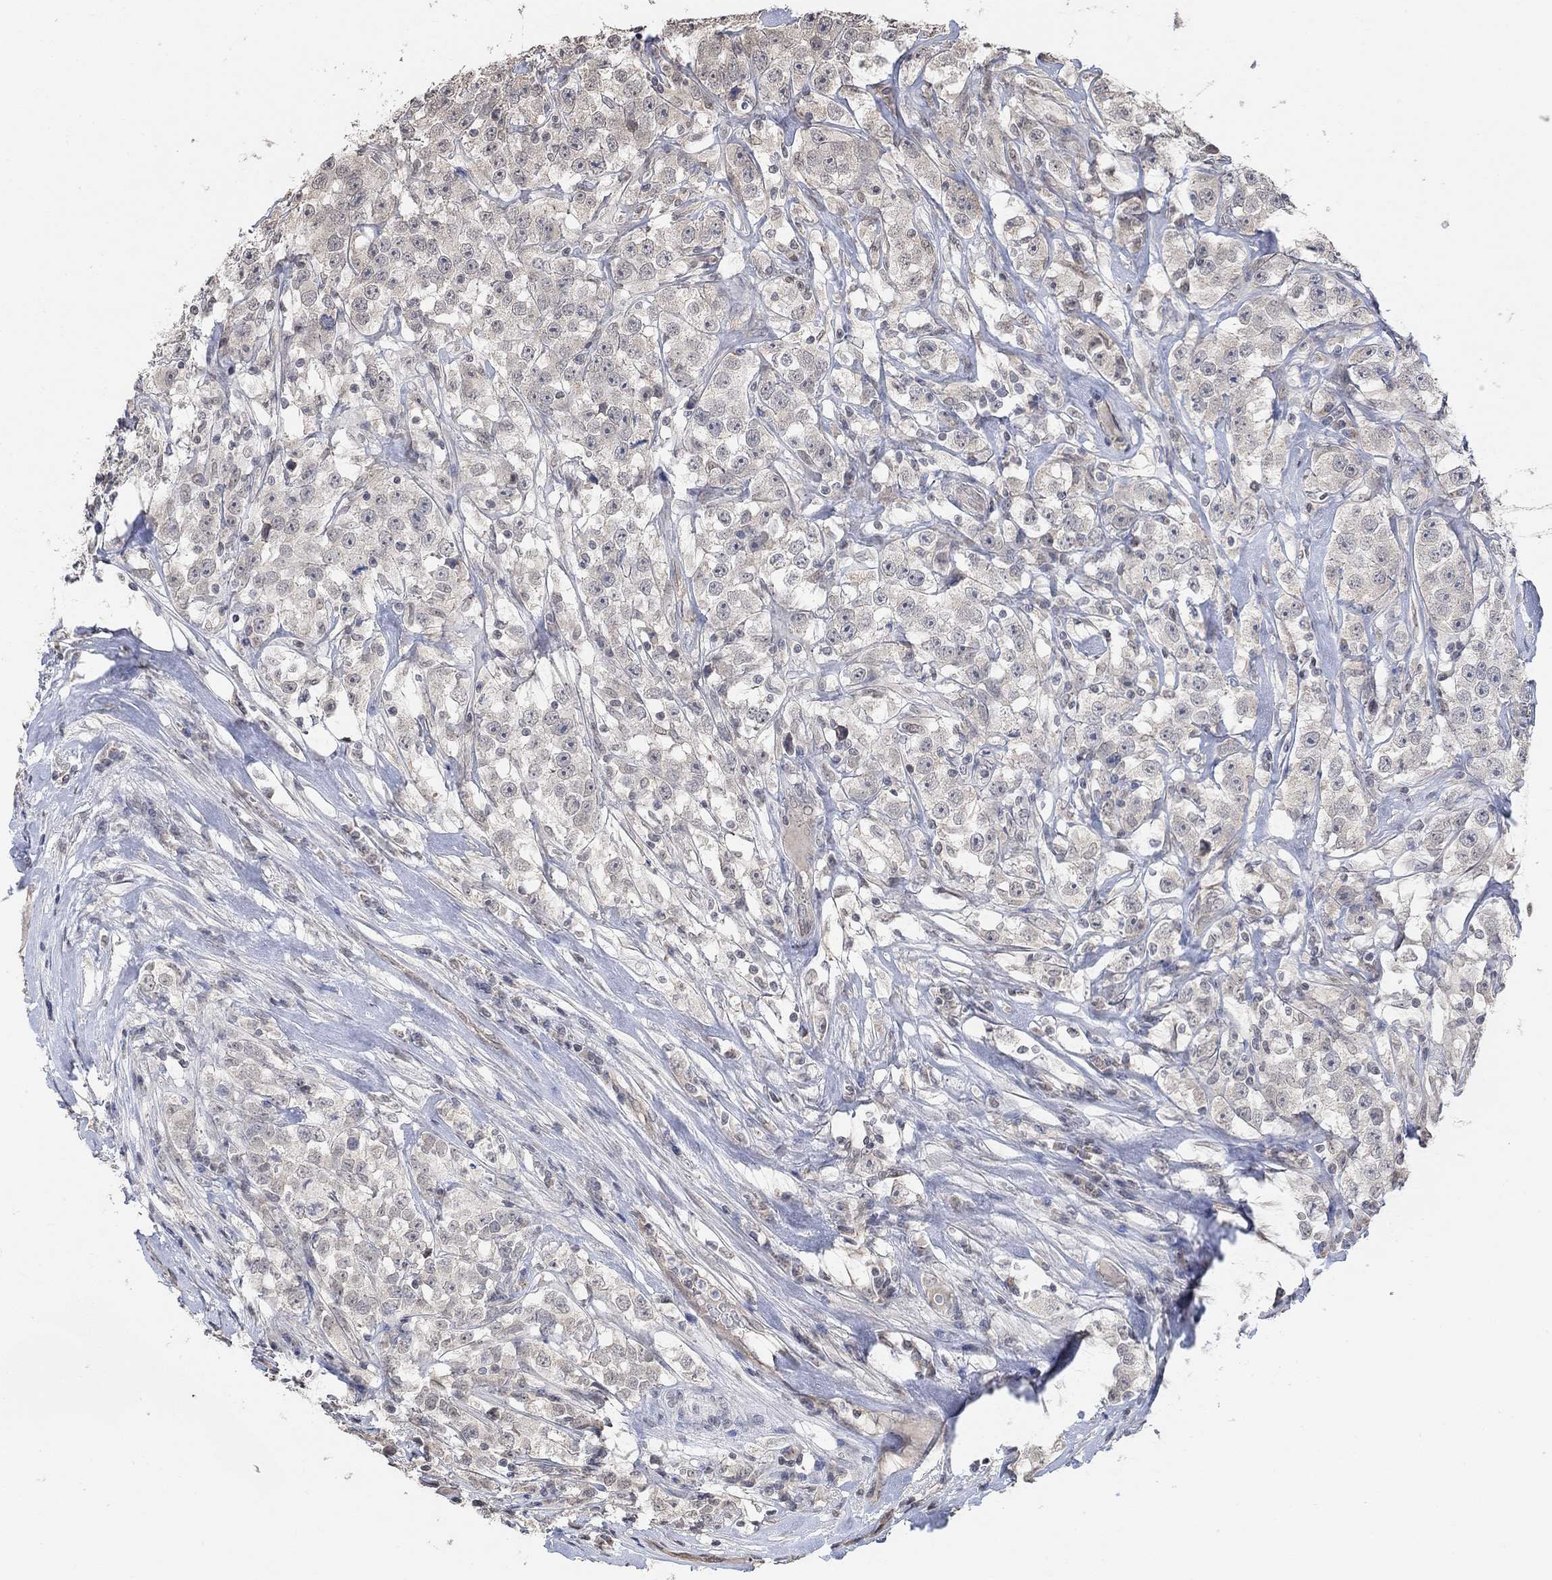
{"staining": {"intensity": "negative", "quantity": "none", "location": "none"}, "tissue": "testis cancer", "cell_type": "Tumor cells", "image_type": "cancer", "snomed": [{"axis": "morphology", "description": "Seminoma, NOS"}, {"axis": "topography", "description": "Testis"}], "caption": "Protein analysis of seminoma (testis) shows no significant positivity in tumor cells.", "gene": "UNC5B", "patient": {"sex": "male", "age": 59}}